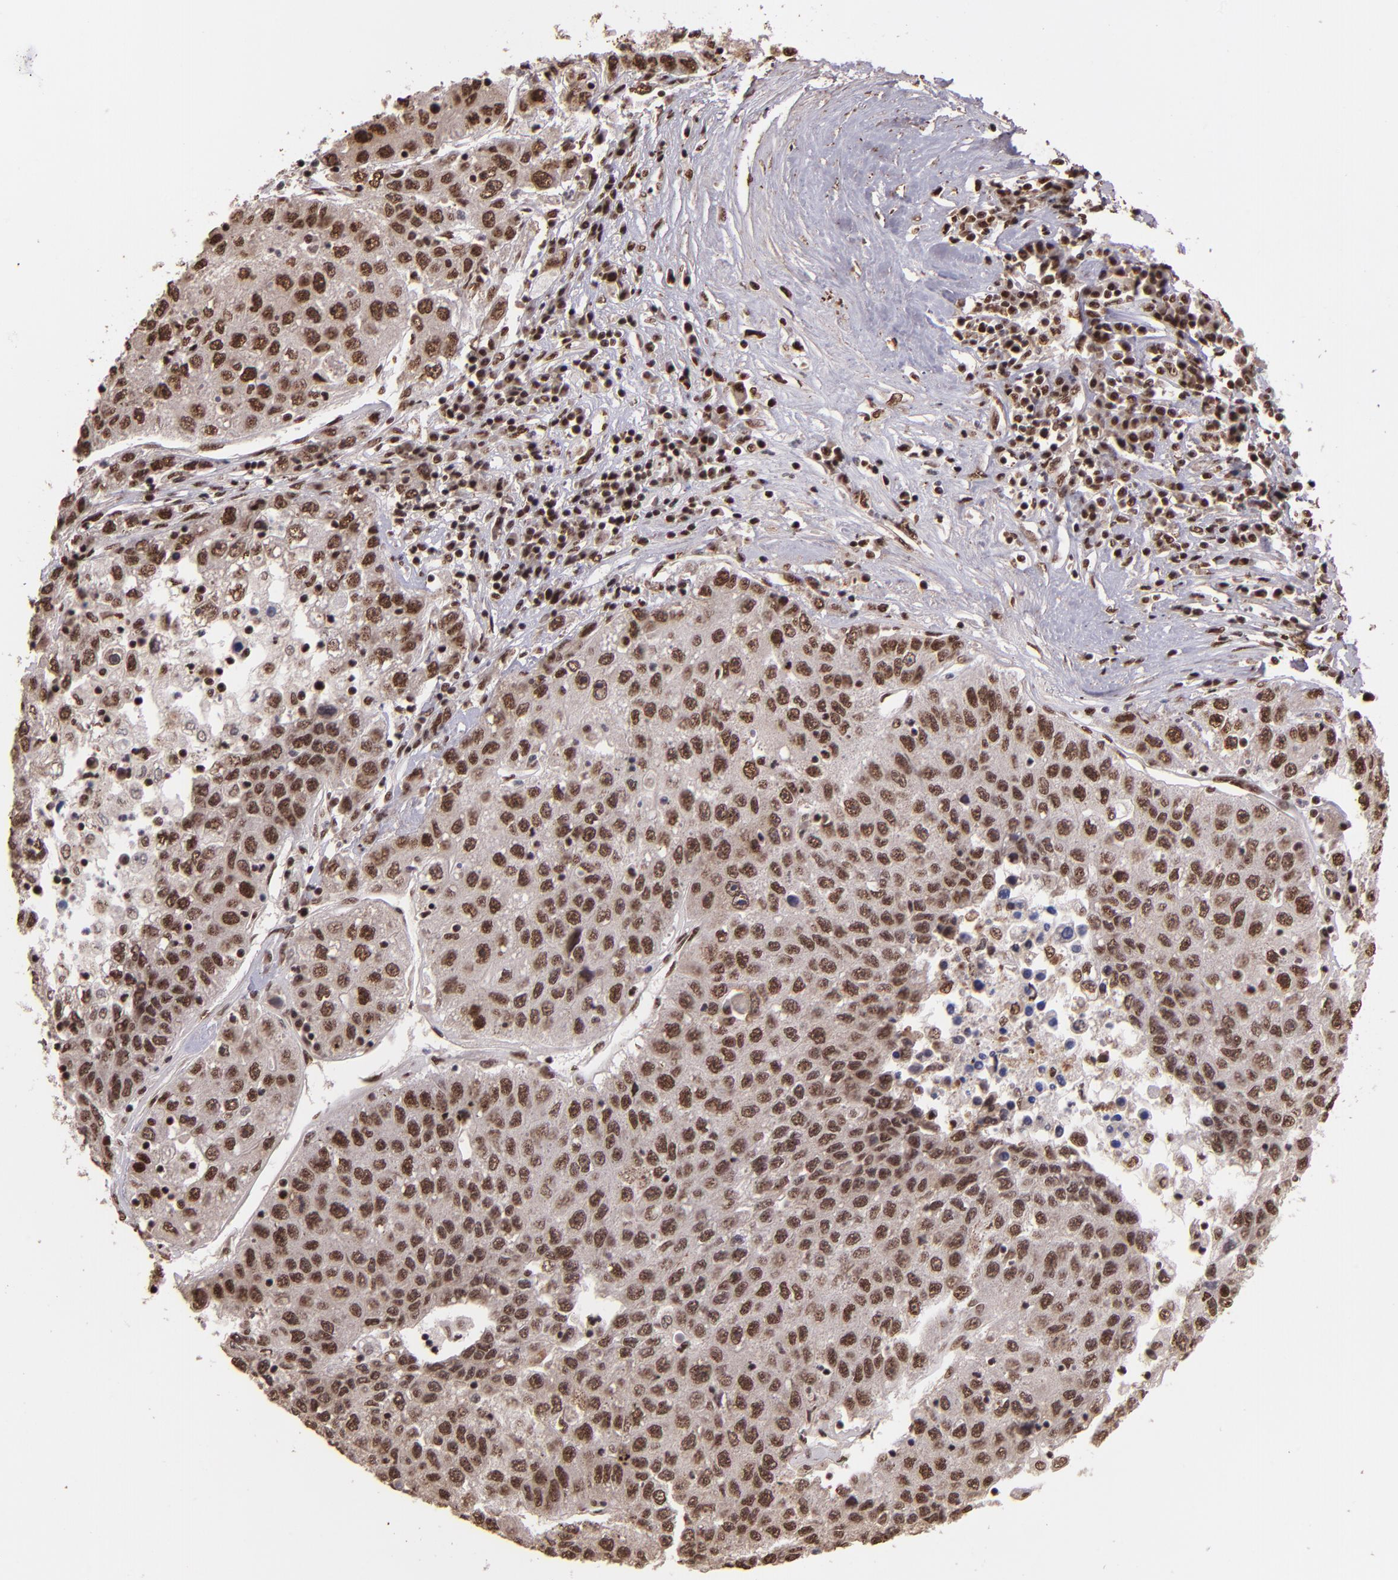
{"staining": {"intensity": "moderate", "quantity": ">75%", "location": "cytoplasmic/membranous,nuclear"}, "tissue": "liver cancer", "cell_type": "Tumor cells", "image_type": "cancer", "snomed": [{"axis": "morphology", "description": "Carcinoma, Hepatocellular, NOS"}, {"axis": "topography", "description": "Liver"}], "caption": "Liver hepatocellular carcinoma was stained to show a protein in brown. There is medium levels of moderate cytoplasmic/membranous and nuclear expression in about >75% of tumor cells.", "gene": "PQBP1", "patient": {"sex": "male", "age": 49}}